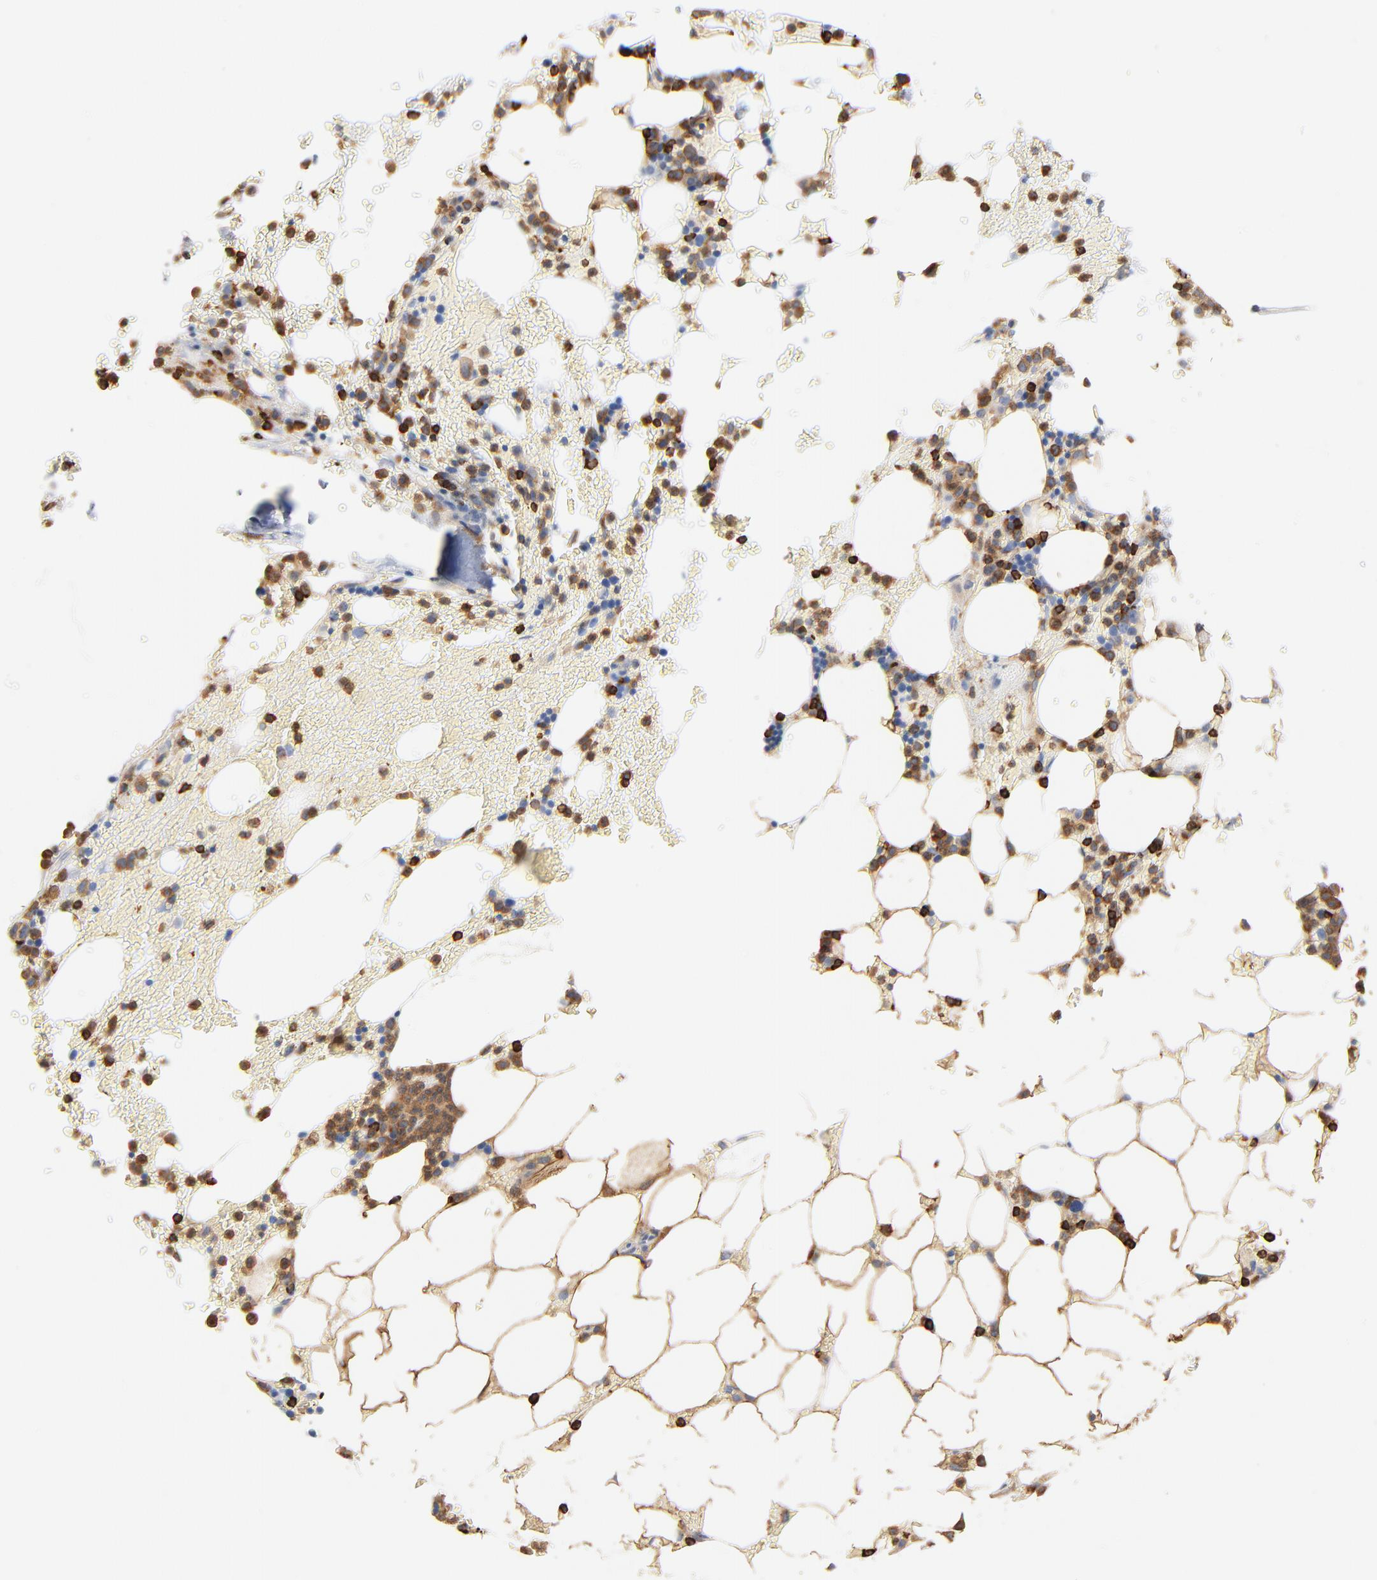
{"staining": {"intensity": "strong", "quantity": "<25%", "location": "cytoplasmic/membranous"}, "tissue": "bone marrow", "cell_type": "Hematopoietic cells", "image_type": "normal", "snomed": [{"axis": "morphology", "description": "Normal tissue, NOS"}, {"axis": "topography", "description": "Bone marrow"}], "caption": "Protein staining exhibits strong cytoplasmic/membranous expression in about <25% of hematopoietic cells in normal bone marrow.", "gene": "SH3KBP1", "patient": {"sex": "female", "age": 73}}